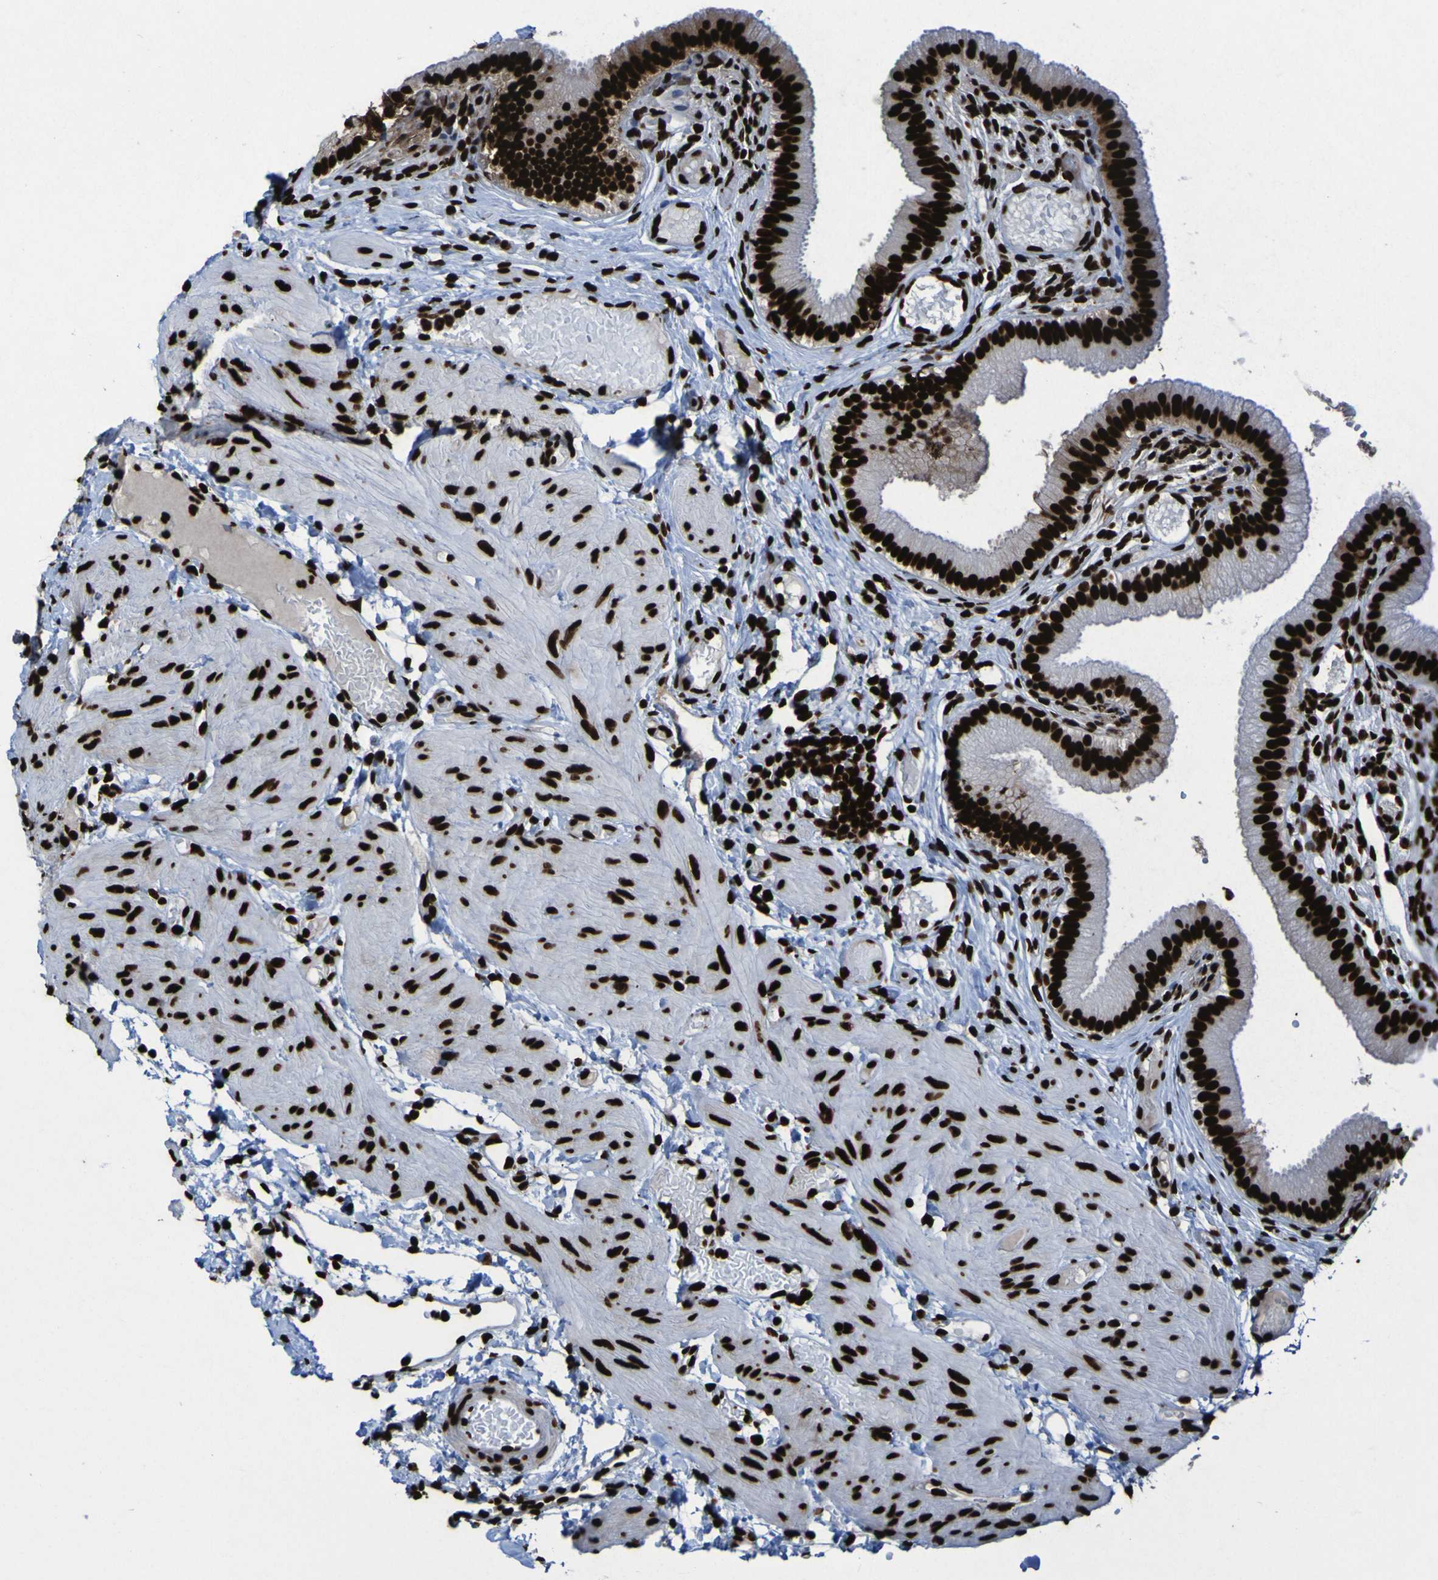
{"staining": {"intensity": "strong", "quantity": ">75%", "location": "nuclear"}, "tissue": "gallbladder", "cell_type": "Glandular cells", "image_type": "normal", "snomed": [{"axis": "morphology", "description": "Normal tissue, NOS"}, {"axis": "topography", "description": "Gallbladder"}], "caption": "Immunohistochemistry histopathology image of benign gallbladder: gallbladder stained using immunohistochemistry (IHC) shows high levels of strong protein expression localized specifically in the nuclear of glandular cells, appearing as a nuclear brown color.", "gene": "NPM1", "patient": {"sex": "female", "age": 26}}